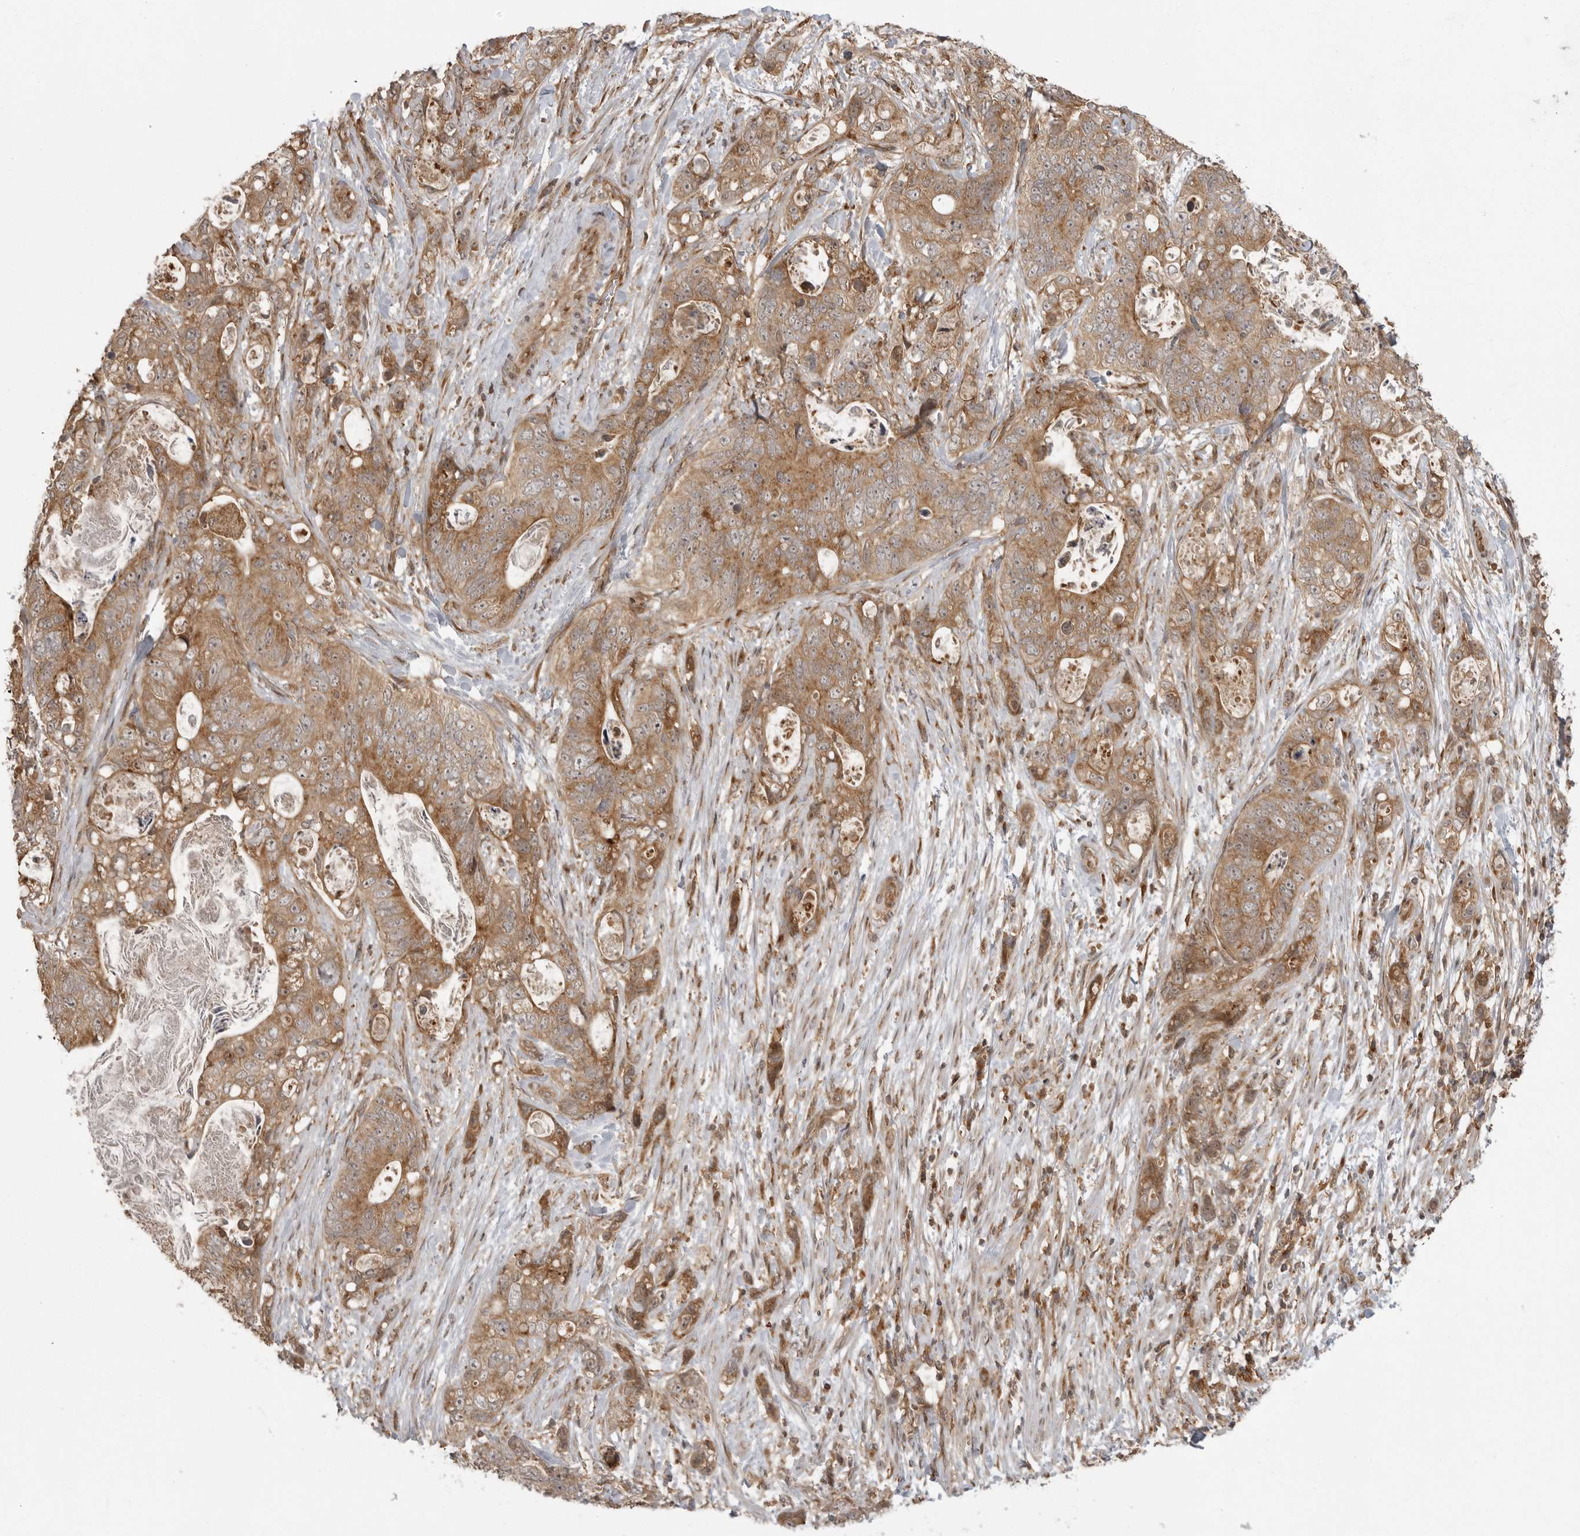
{"staining": {"intensity": "moderate", "quantity": ">75%", "location": "cytoplasmic/membranous"}, "tissue": "stomach cancer", "cell_type": "Tumor cells", "image_type": "cancer", "snomed": [{"axis": "morphology", "description": "Normal tissue, NOS"}, {"axis": "morphology", "description": "Adenocarcinoma, NOS"}, {"axis": "topography", "description": "Stomach"}], "caption": "Immunohistochemistry (DAB) staining of stomach adenocarcinoma exhibits moderate cytoplasmic/membranous protein expression in approximately >75% of tumor cells.", "gene": "FAT3", "patient": {"sex": "female", "age": 89}}